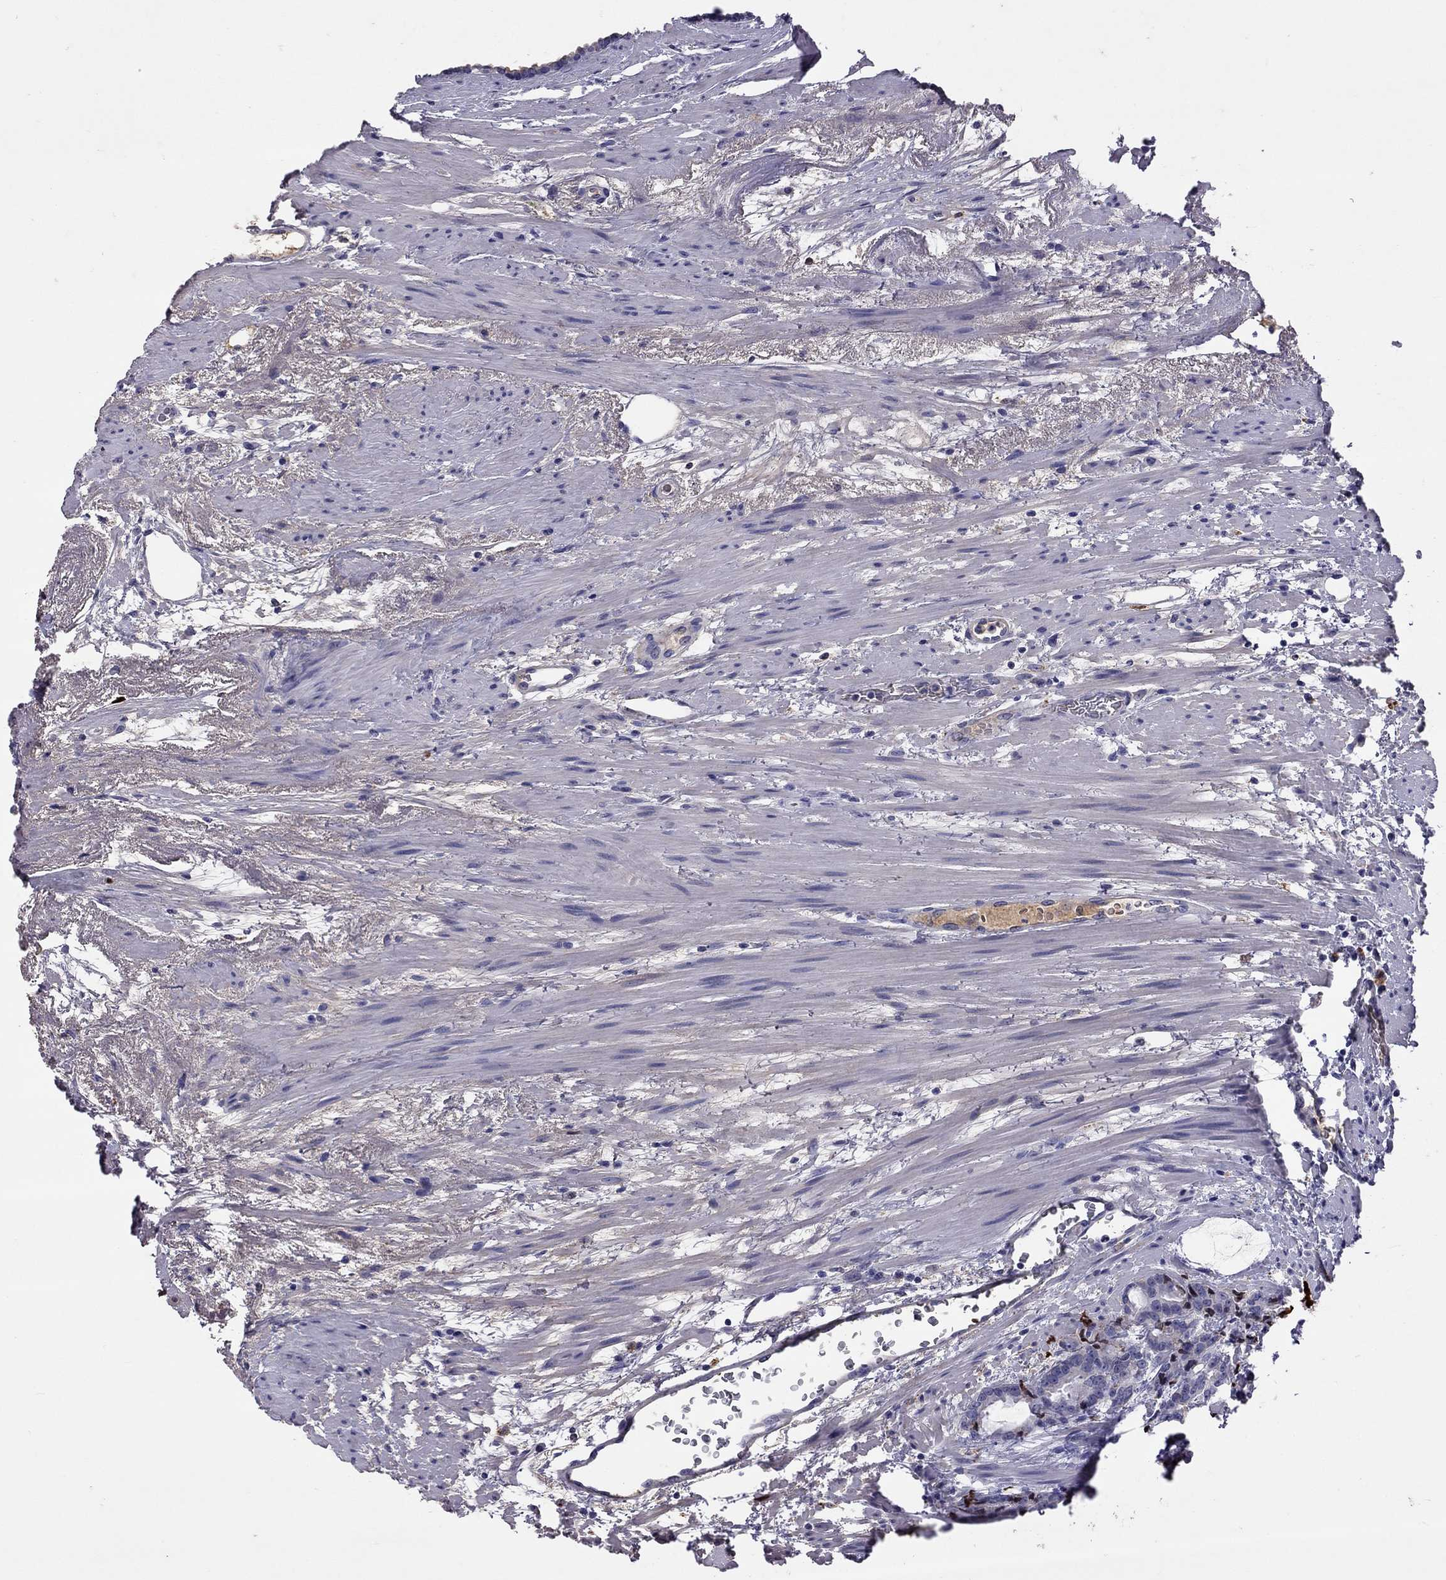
{"staining": {"intensity": "negative", "quantity": "none", "location": "none"}, "tissue": "prostate cancer", "cell_type": "Tumor cells", "image_type": "cancer", "snomed": [{"axis": "morphology", "description": "Adenocarcinoma, NOS"}, {"axis": "topography", "description": "Prostate"}], "caption": "Immunohistochemical staining of human prostate cancer (adenocarcinoma) demonstrates no significant positivity in tumor cells.", "gene": "SERPINA3", "patient": {"sex": "male", "age": 71}}